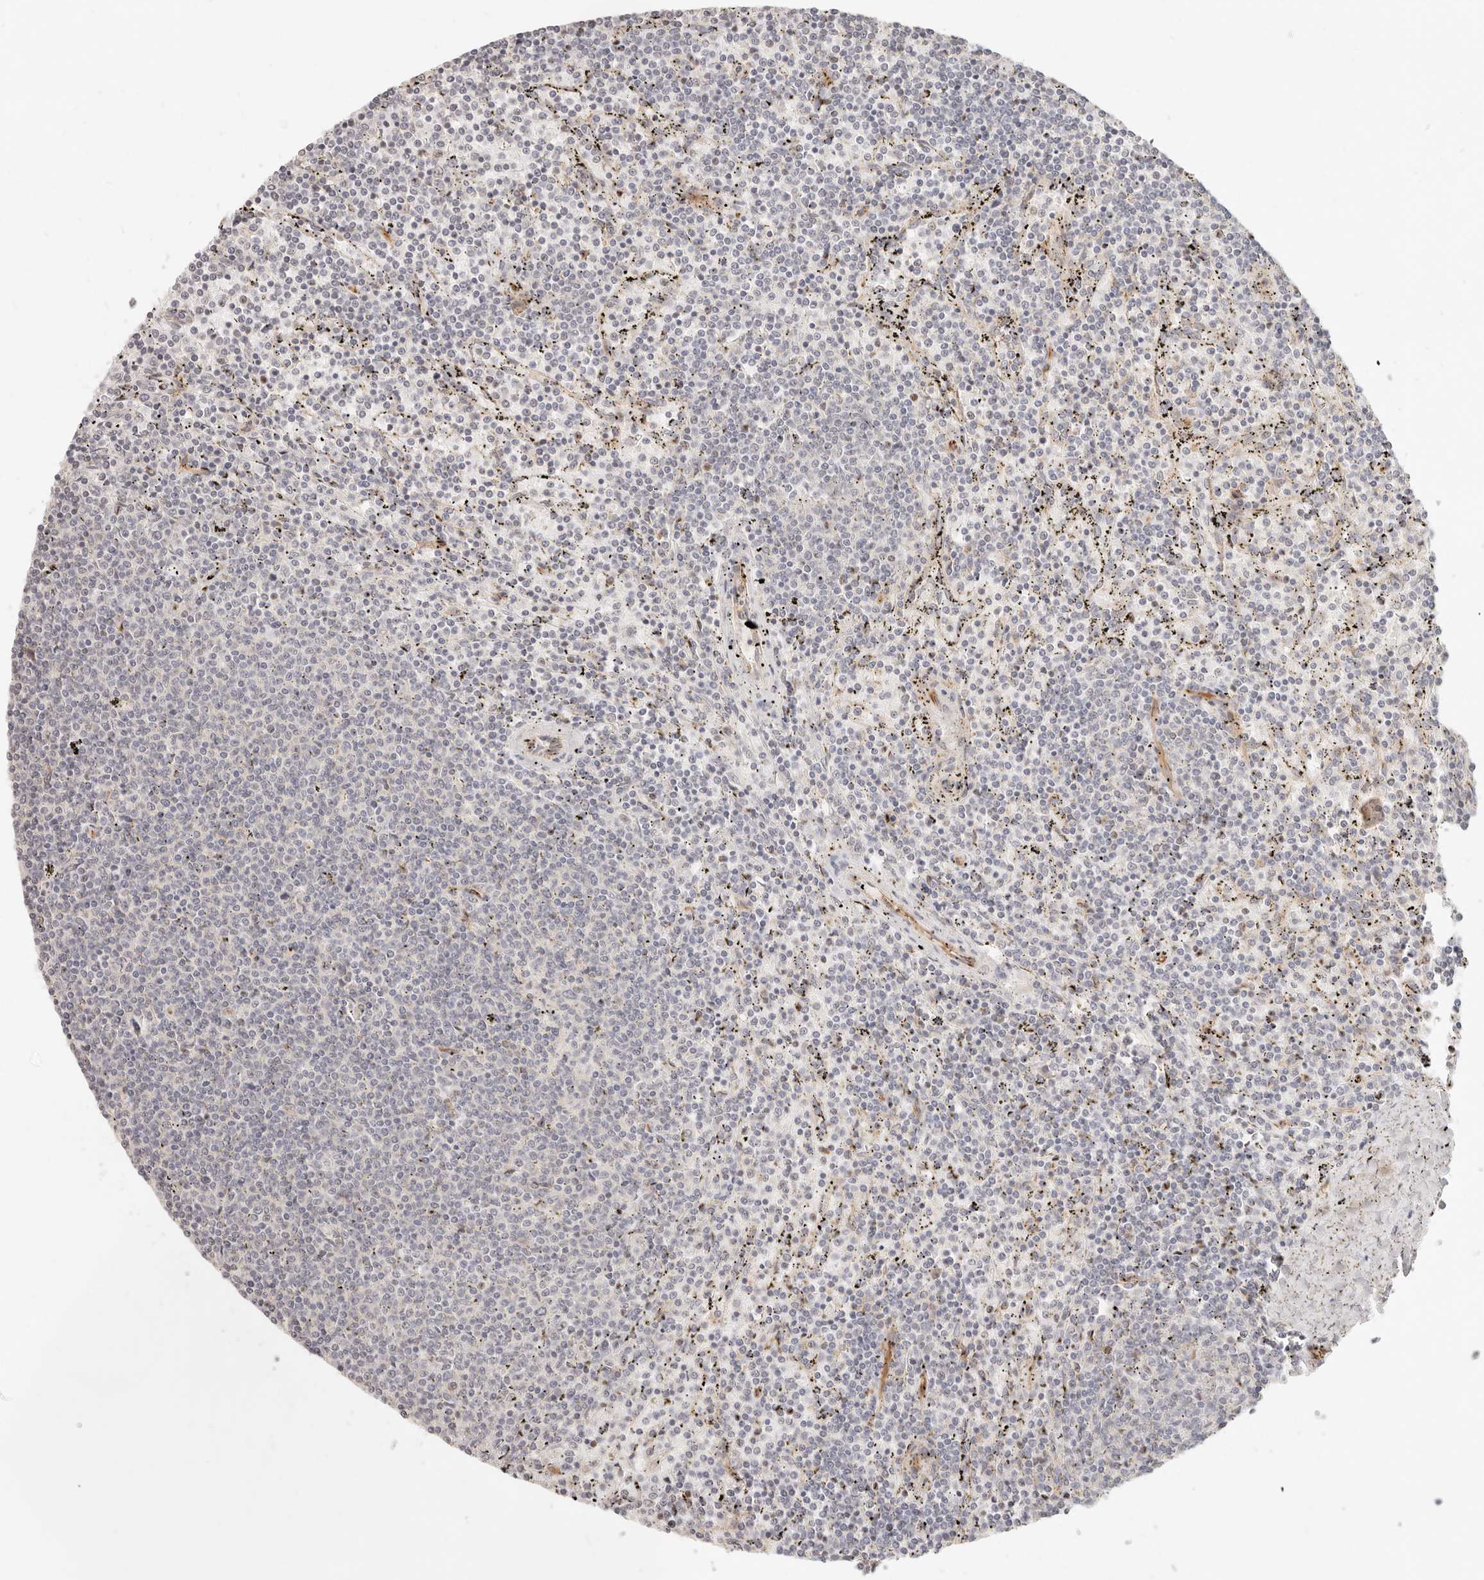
{"staining": {"intensity": "negative", "quantity": "none", "location": "none"}, "tissue": "lymphoma", "cell_type": "Tumor cells", "image_type": "cancer", "snomed": [{"axis": "morphology", "description": "Malignant lymphoma, non-Hodgkin's type, Low grade"}, {"axis": "topography", "description": "Spleen"}], "caption": "Low-grade malignant lymphoma, non-Hodgkin's type was stained to show a protein in brown. There is no significant expression in tumor cells.", "gene": "SASS6", "patient": {"sex": "female", "age": 50}}